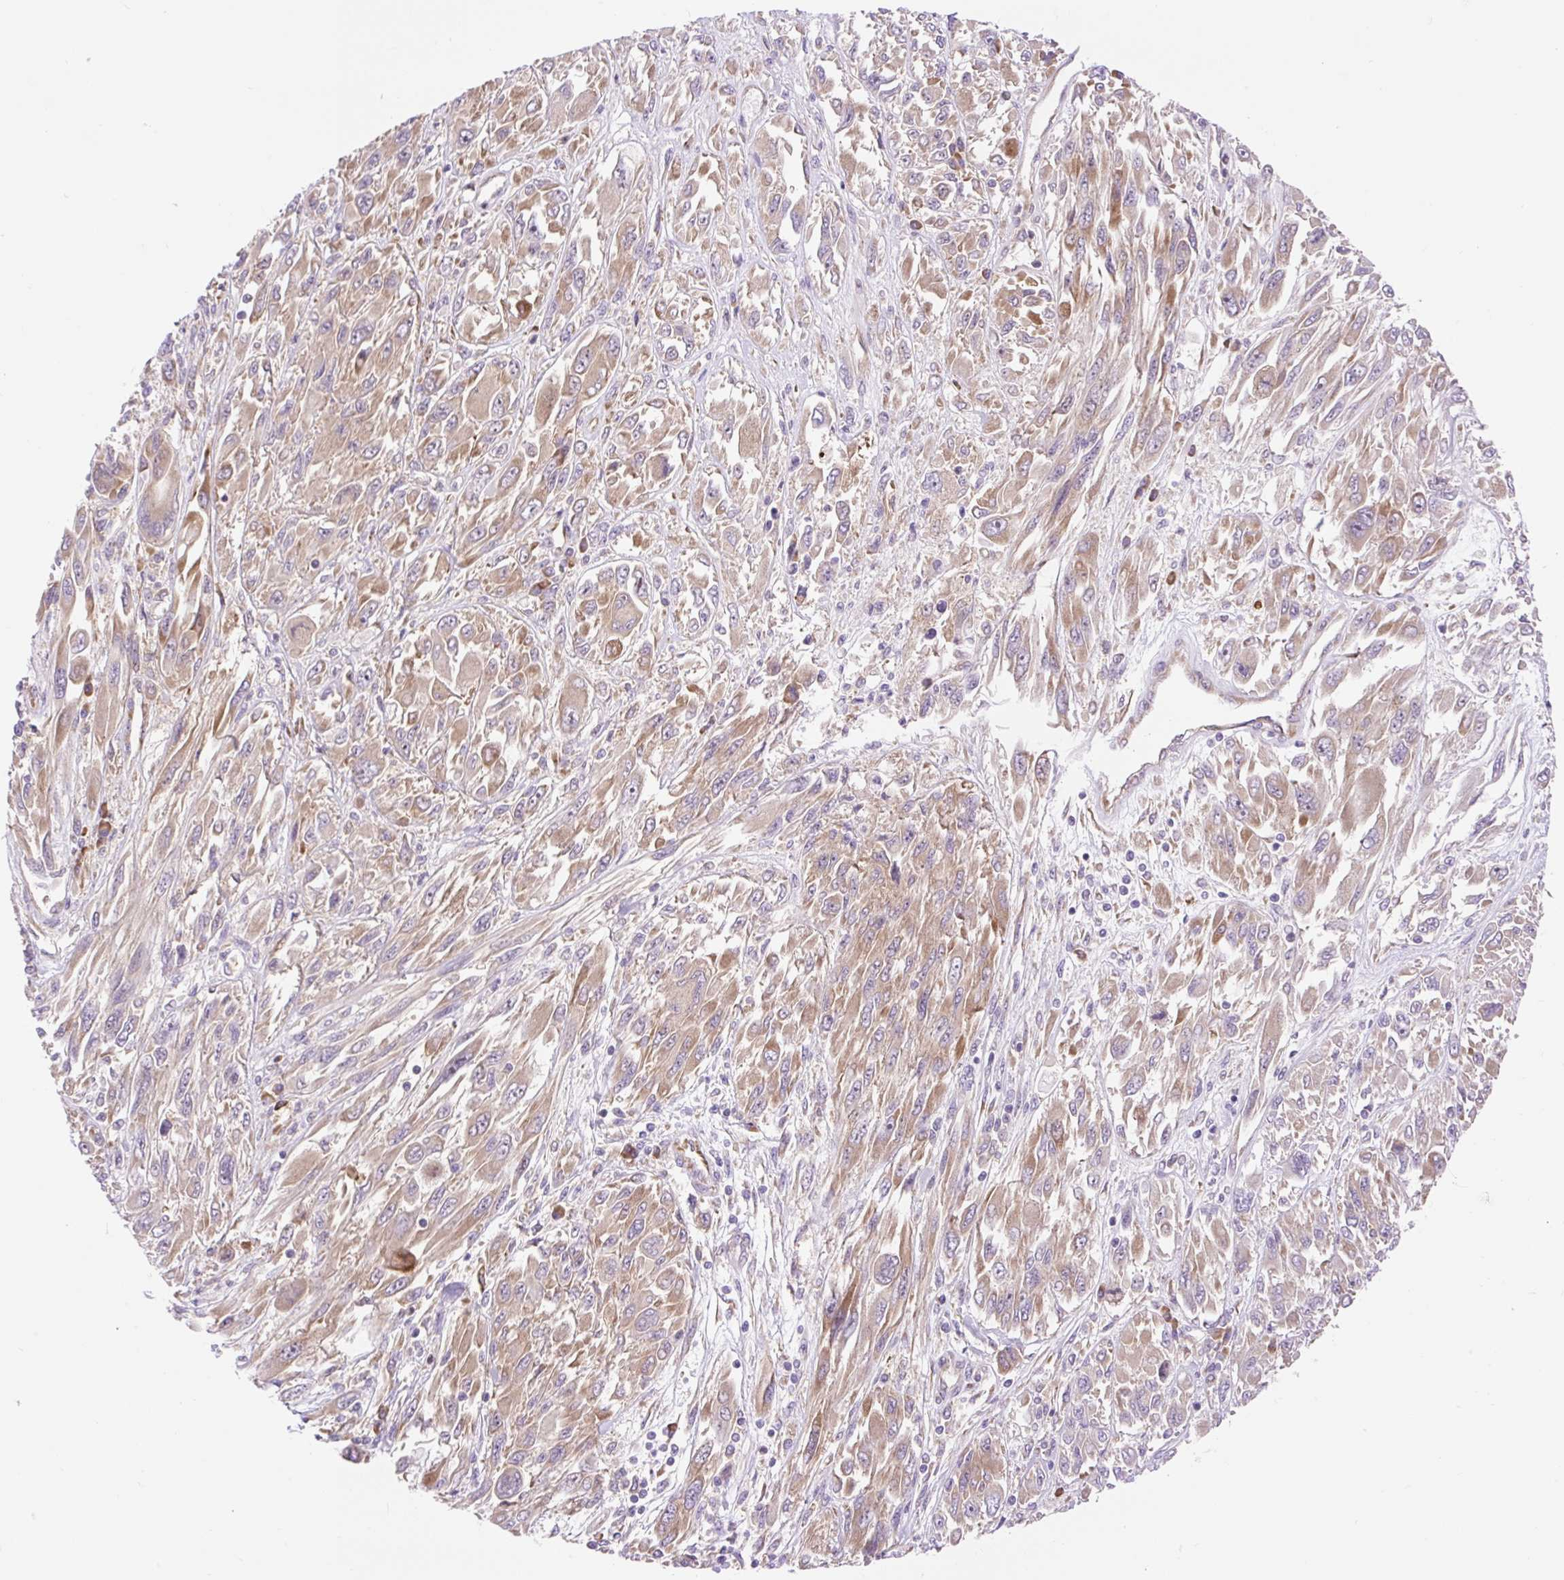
{"staining": {"intensity": "moderate", "quantity": ">75%", "location": "cytoplasmic/membranous"}, "tissue": "melanoma", "cell_type": "Tumor cells", "image_type": "cancer", "snomed": [{"axis": "morphology", "description": "Malignant melanoma, NOS"}, {"axis": "topography", "description": "Skin"}], "caption": "A high-resolution micrograph shows immunohistochemistry staining of melanoma, which reveals moderate cytoplasmic/membranous positivity in approximately >75% of tumor cells.", "gene": "GPR45", "patient": {"sex": "female", "age": 91}}